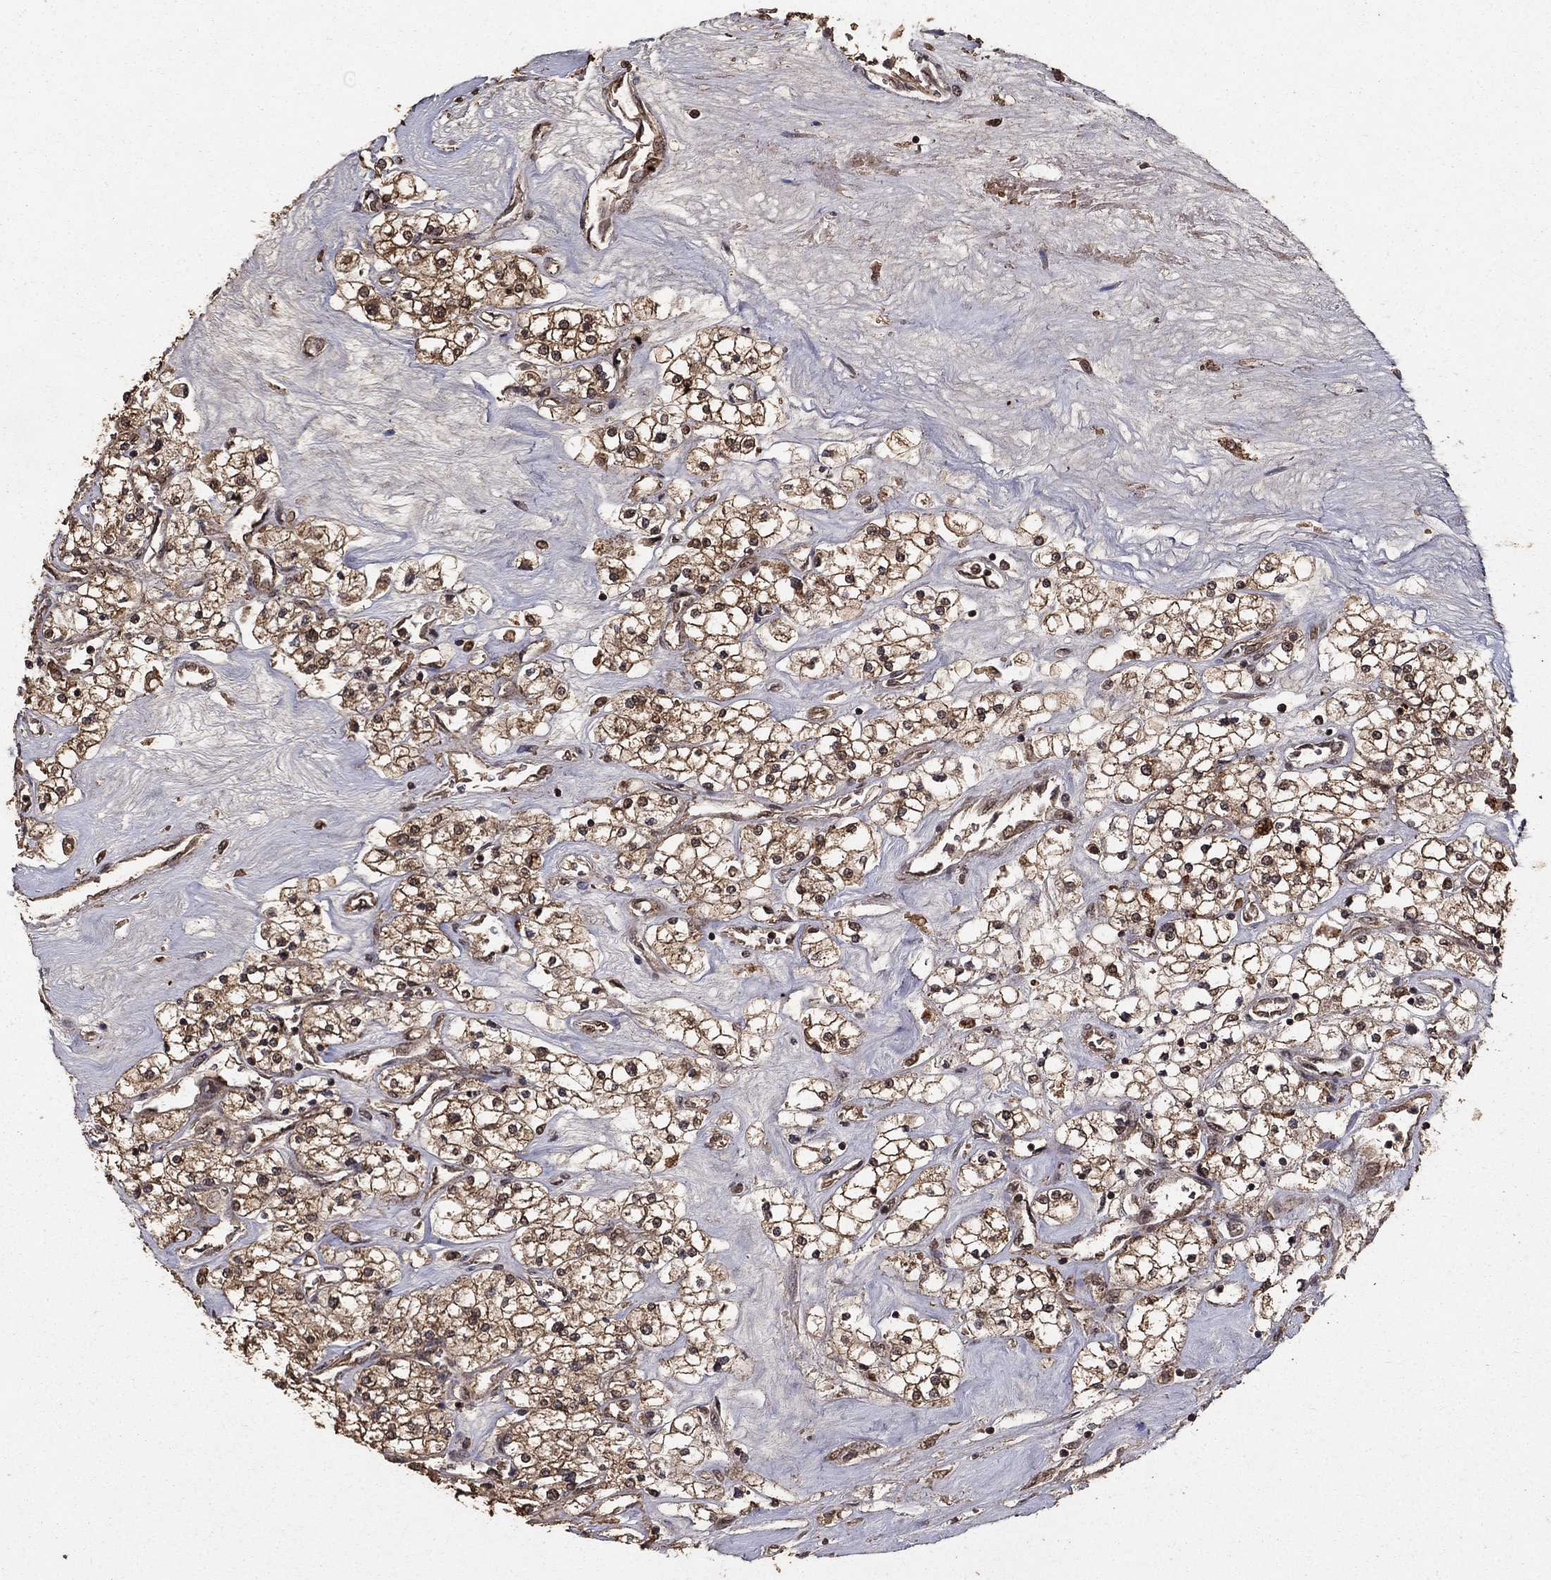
{"staining": {"intensity": "strong", "quantity": ">75%", "location": "cytoplasmic/membranous"}, "tissue": "renal cancer", "cell_type": "Tumor cells", "image_type": "cancer", "snomed": [{"axis": "morphology", "description": "Adenocarcinoma, NOS"}, {"axis": "topography", "description": "Kidney"}], "caption": "A high amount of strong cytoplasmic/membranous positivity is seen in approximately >75% of tumor cells in renal adenocarcinoma tissue. (IHC, brightfield microscopy, high magnification).", "gene": "PRDM1", "patient": {"sex": "male", "age": 80}}